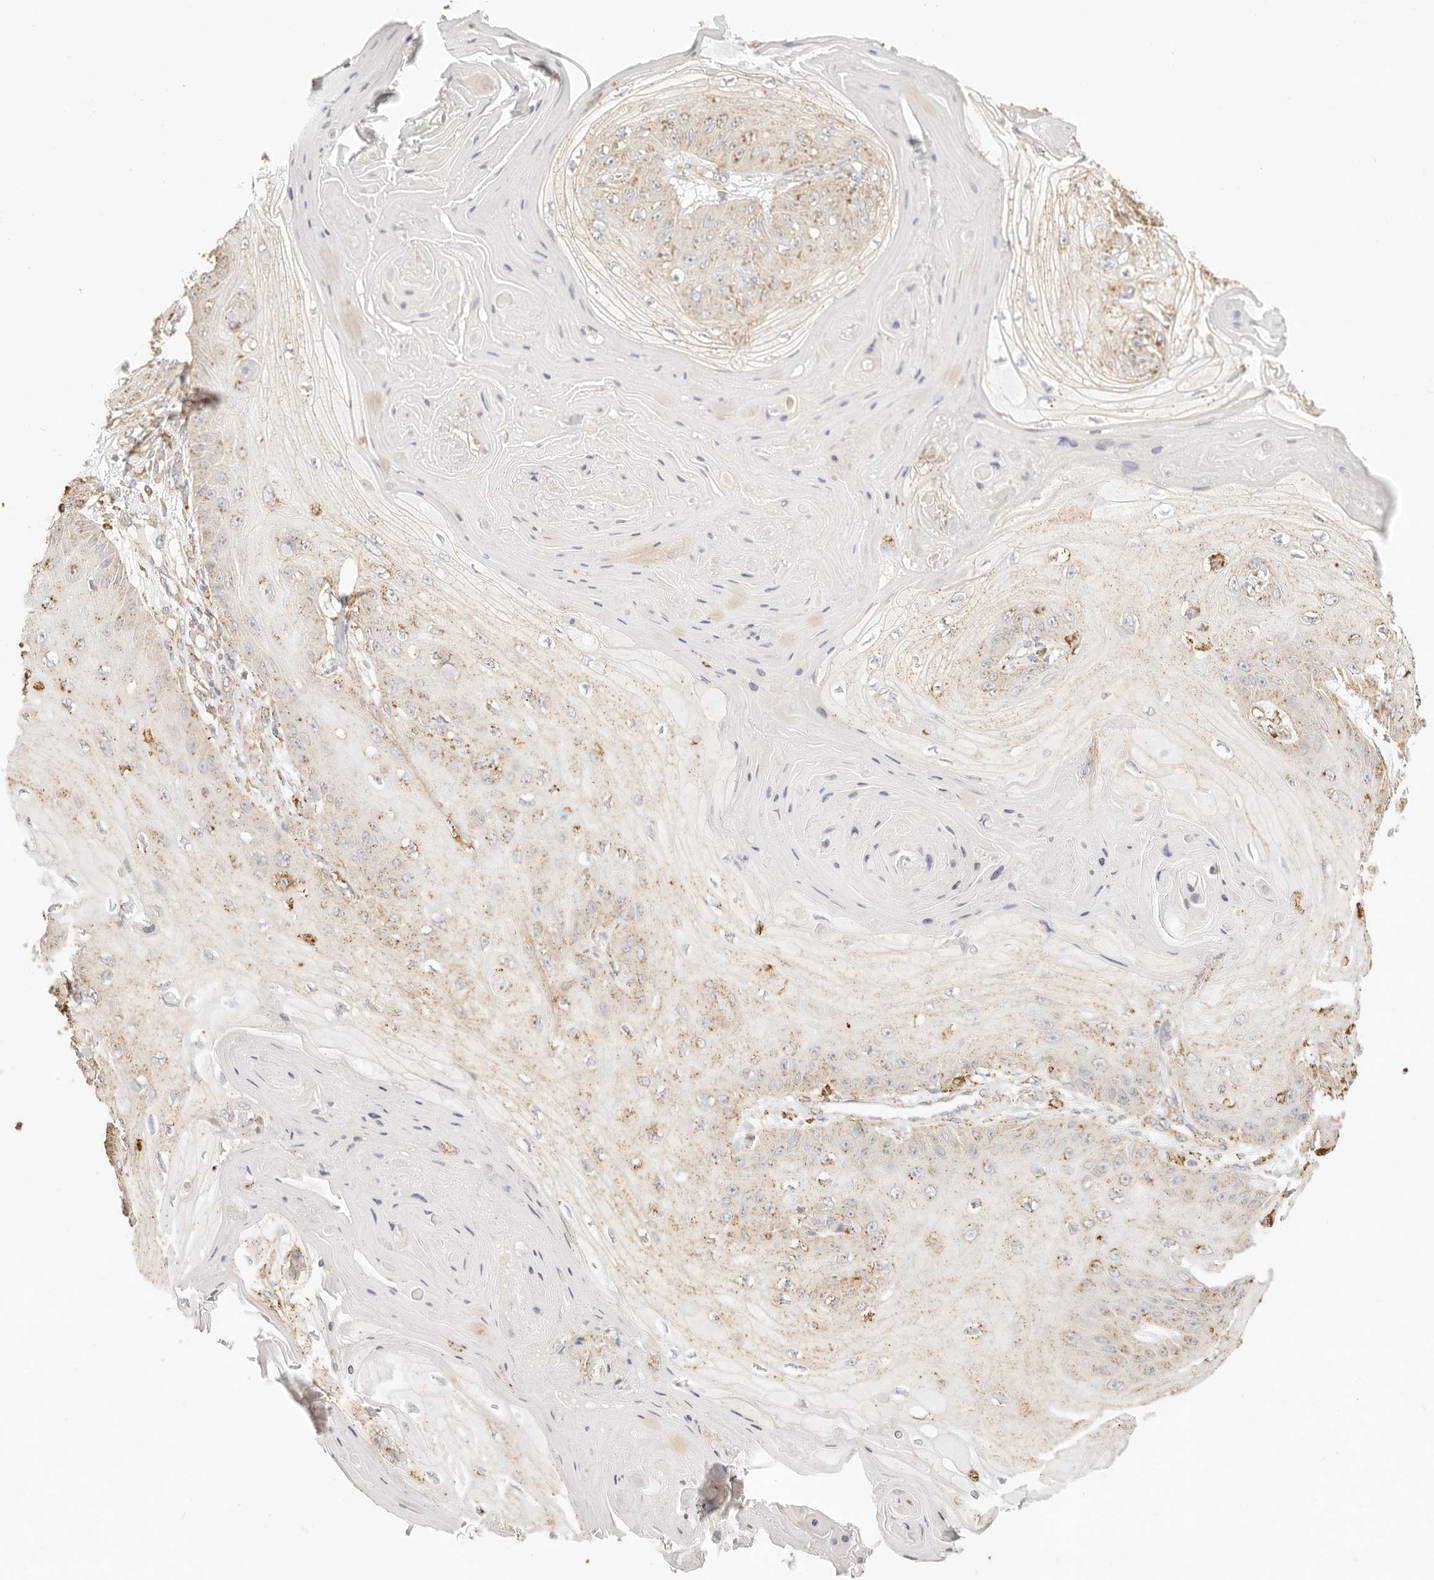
{"staining": {"intensity": "moderate", "quantity": "25%-75%", "location": "cytoplasmic/membranous"}, "tissue": "skin cancer", "cell_type": "Tumor cells", "image_type": "cancer", "snomed": [{"axis": "morphology", "description": "Squamous cell carcinoma, NOS"}, {"axis": "topography", "description": "Skin"}], "caption": "Tumor cells show moderate cytoplasmic/membranous staining in approximately 25%-75% of cells in skin cancer (squamous cell carcinoma).", "gene": "CNMD", "patient": {"sex": "male", "age": 74}}